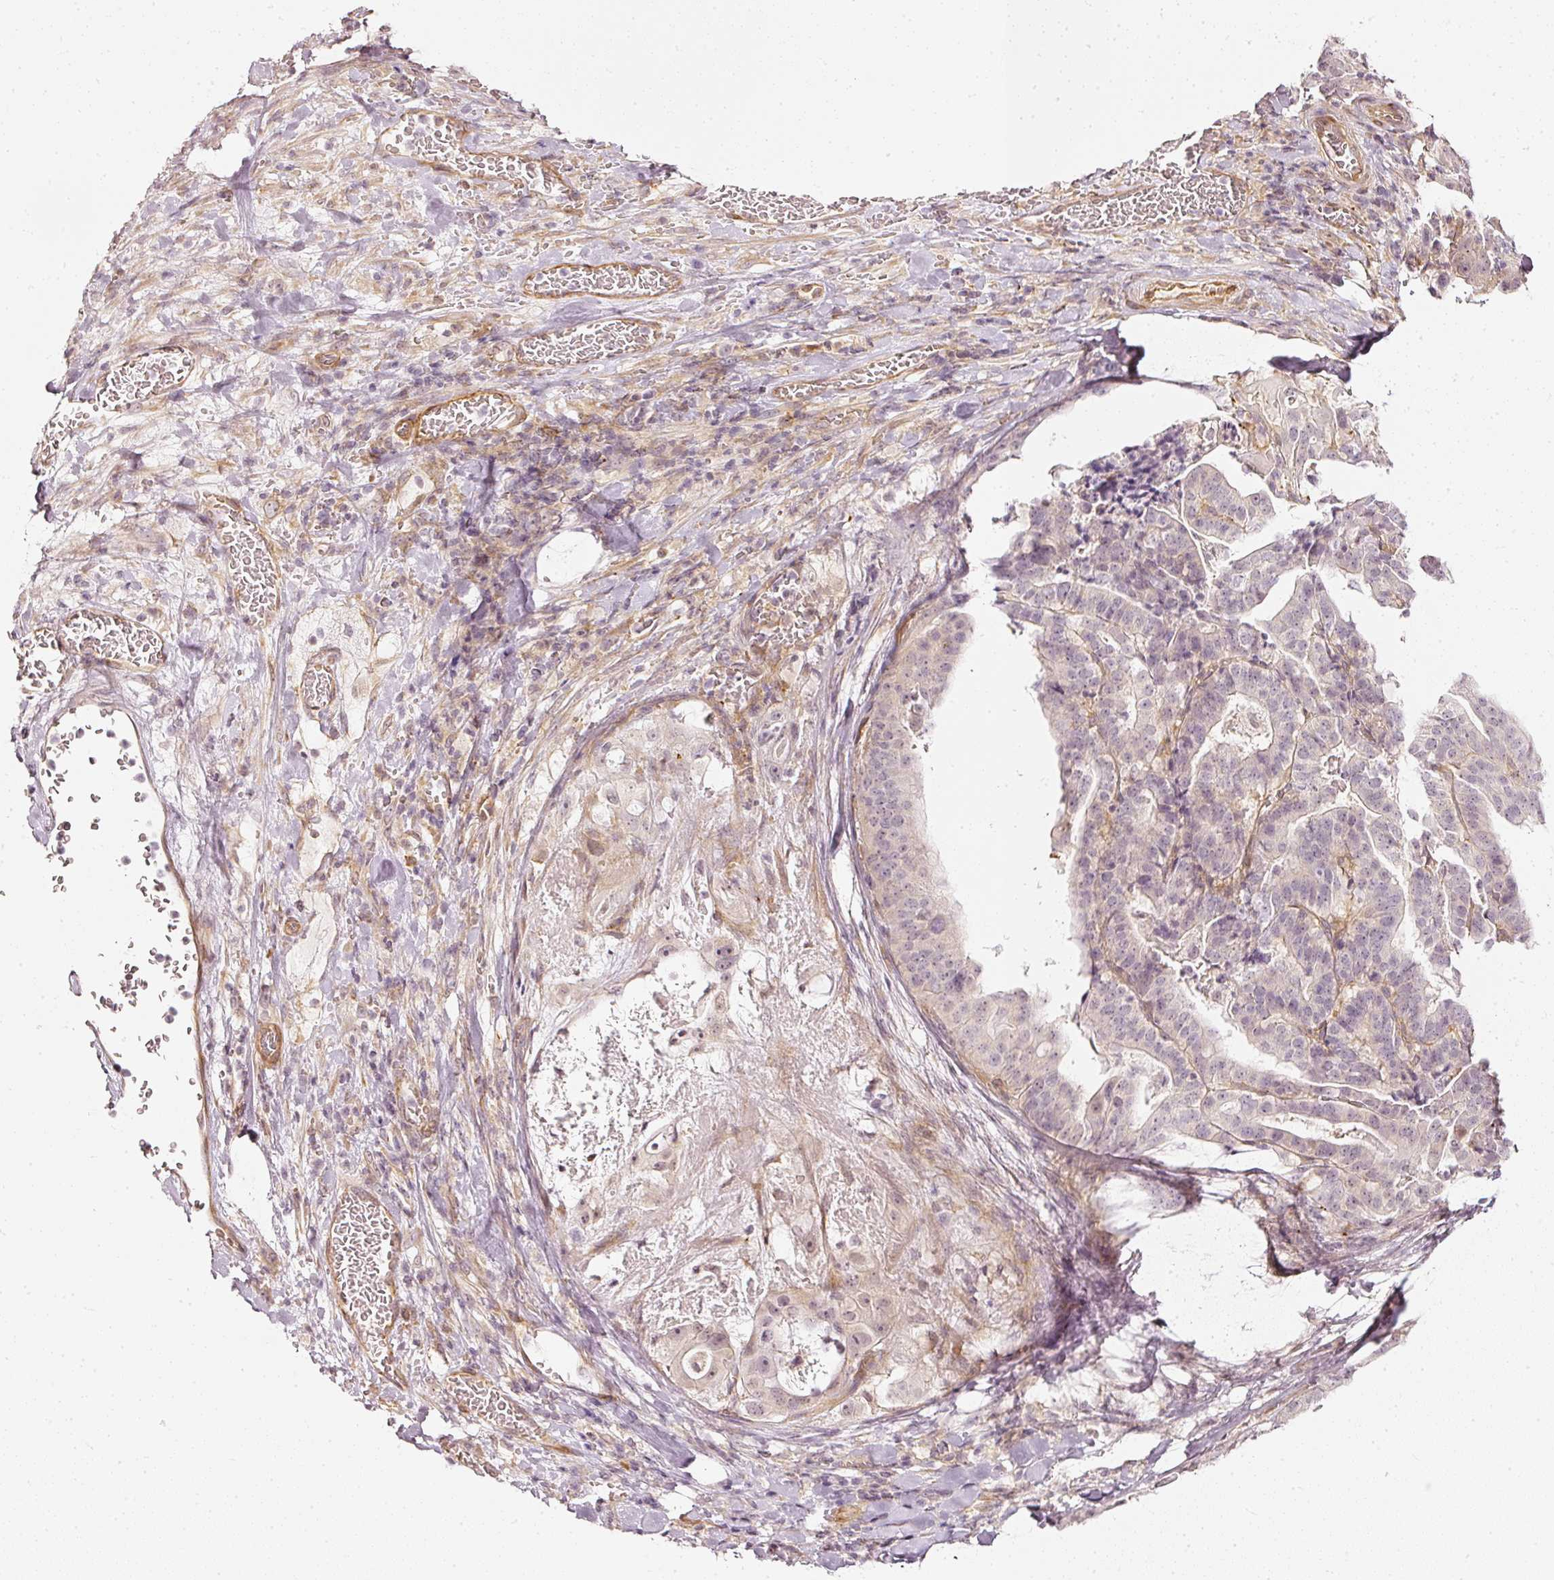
{"staining": {"intensity": "negative", "quantity": "none", "location": "none"}, "tissue": "stomach cancer", "cell_type": "Tumor cells", "image_type": "cancer", "snomed": [{"axis": "morphology", "description": "Adenocarcinoma, NOS"}, {"axis": "topography", "description": "Stomach"}], "caption": "Histopathology image shows no protein expression in tumor cells of stomach cancer tissue.", "gene": "DRD2", "patient": {"sex": "male", "age": 48}}